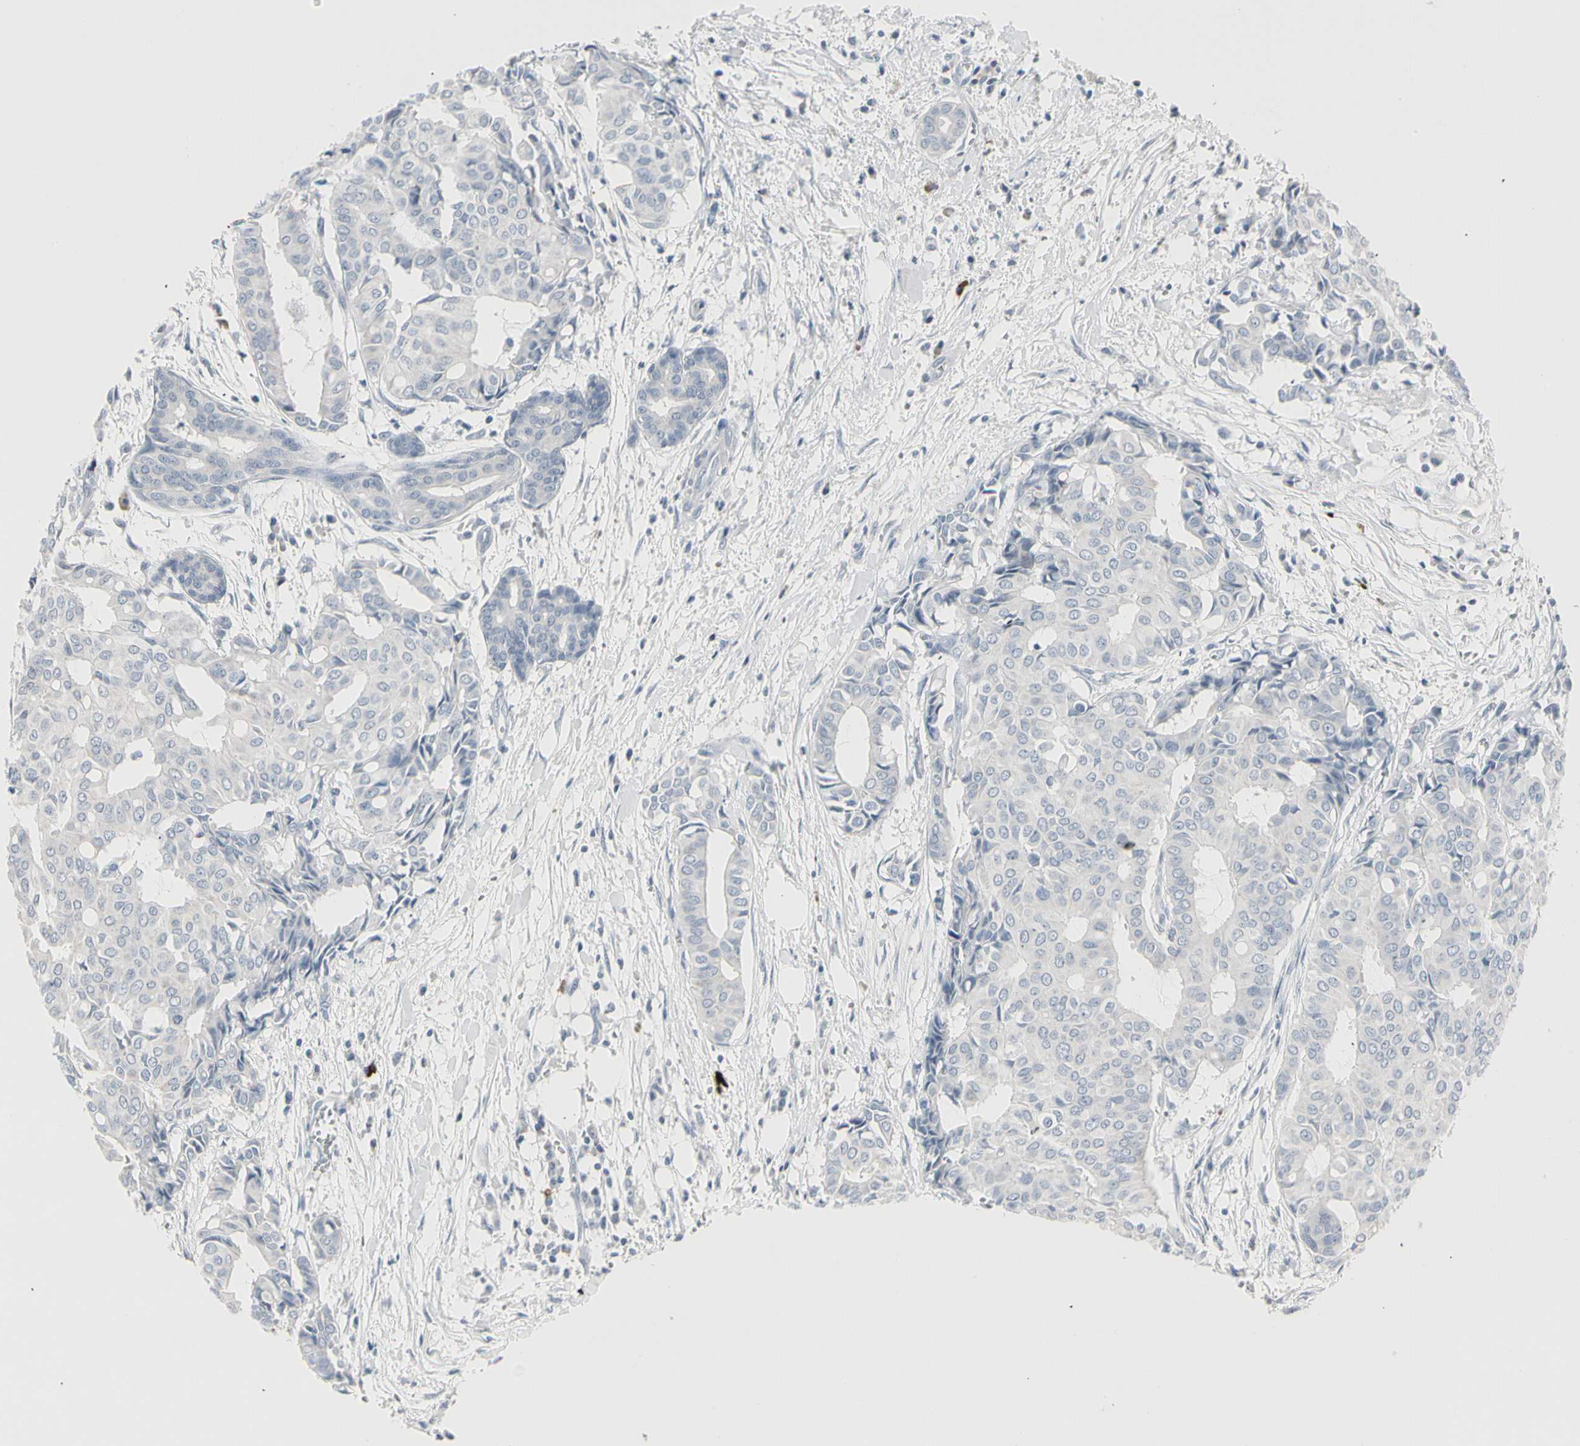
{"staining": {"intensity": "negative", "quantity": "none", "location": "none"}, "tissue": "head and neck cancer", "cell_type": "Tumor cells", "image_type": "cancer", "snomed": [{"axis": "morphology", "description": "Adenocarcinoma, NOS"}, {"axis": "topography", "description": "Salivary gland"}, {"axis": "topography", "description": "Head-Neck"}], "caption": "The micrograph displays no significant staining in tumor cells of adenocarcinoma (head and neck). (Immunohistochemistry, brightfield microscopy, high magnification).", "gene": "DMPK", "patient": {"sex": "female", "age": 59}}